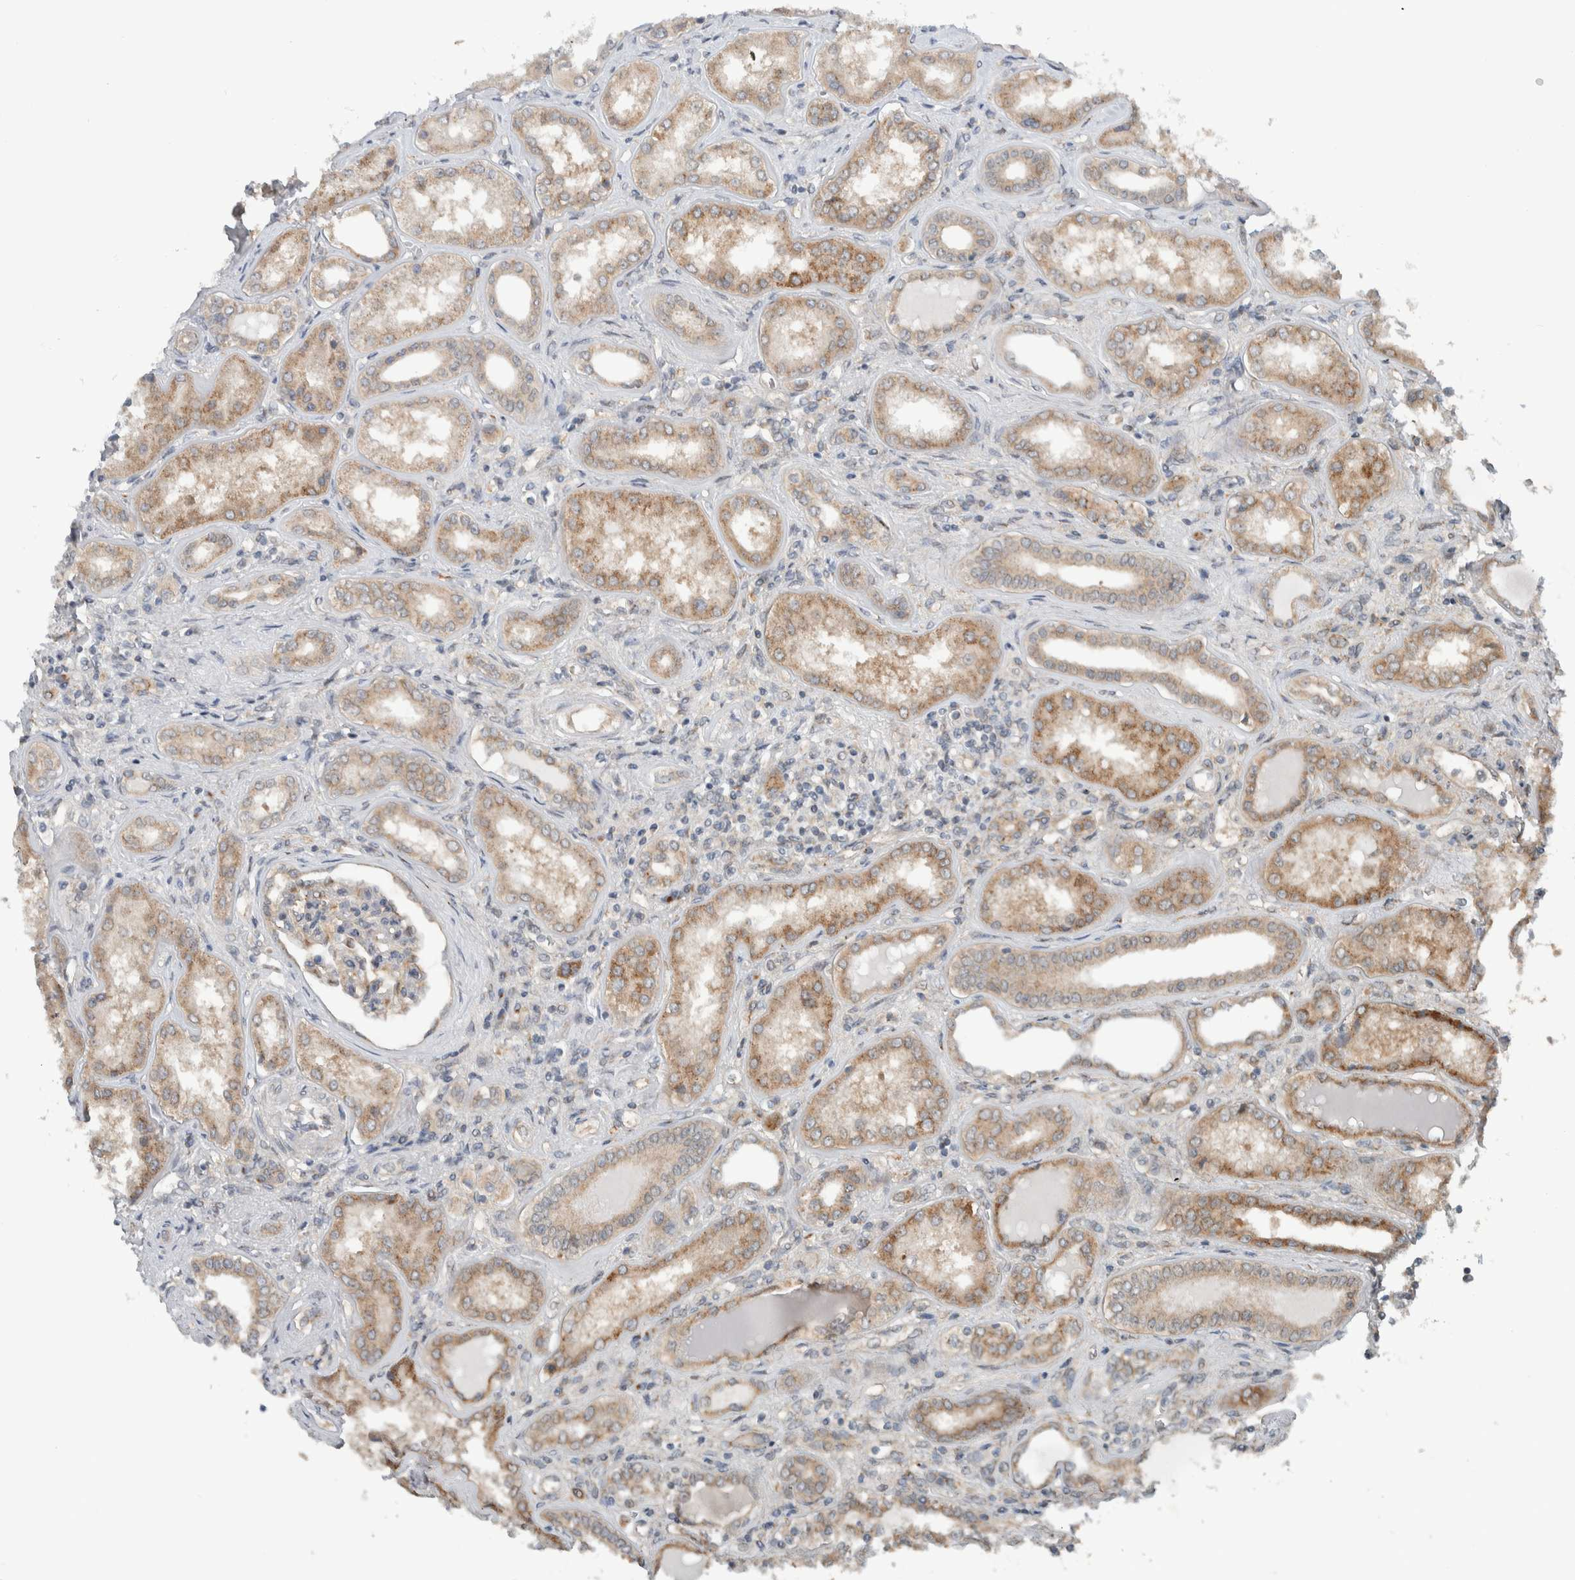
{"staining": {"intensity": "moderate", "quantity": "25%-75%", "location": "cytoplasmic/membranous"}, "tissue": "kidney", "cell_type": "Cells in glomeruli", "image_type": "normal", "snomed": [{"axis": "morphology", "description": "Normal tissue, NOS"}, {"axis": "topography", "description": "Kidney"}], "caption": "The histopathology image reveals staining of normal kidney, revealing moderate cytoplasmic/membranous protein positivity (brown color) within cells in glomeruli.", "gene": "RERE", "patient": {"sex": "female", "age": 56}}